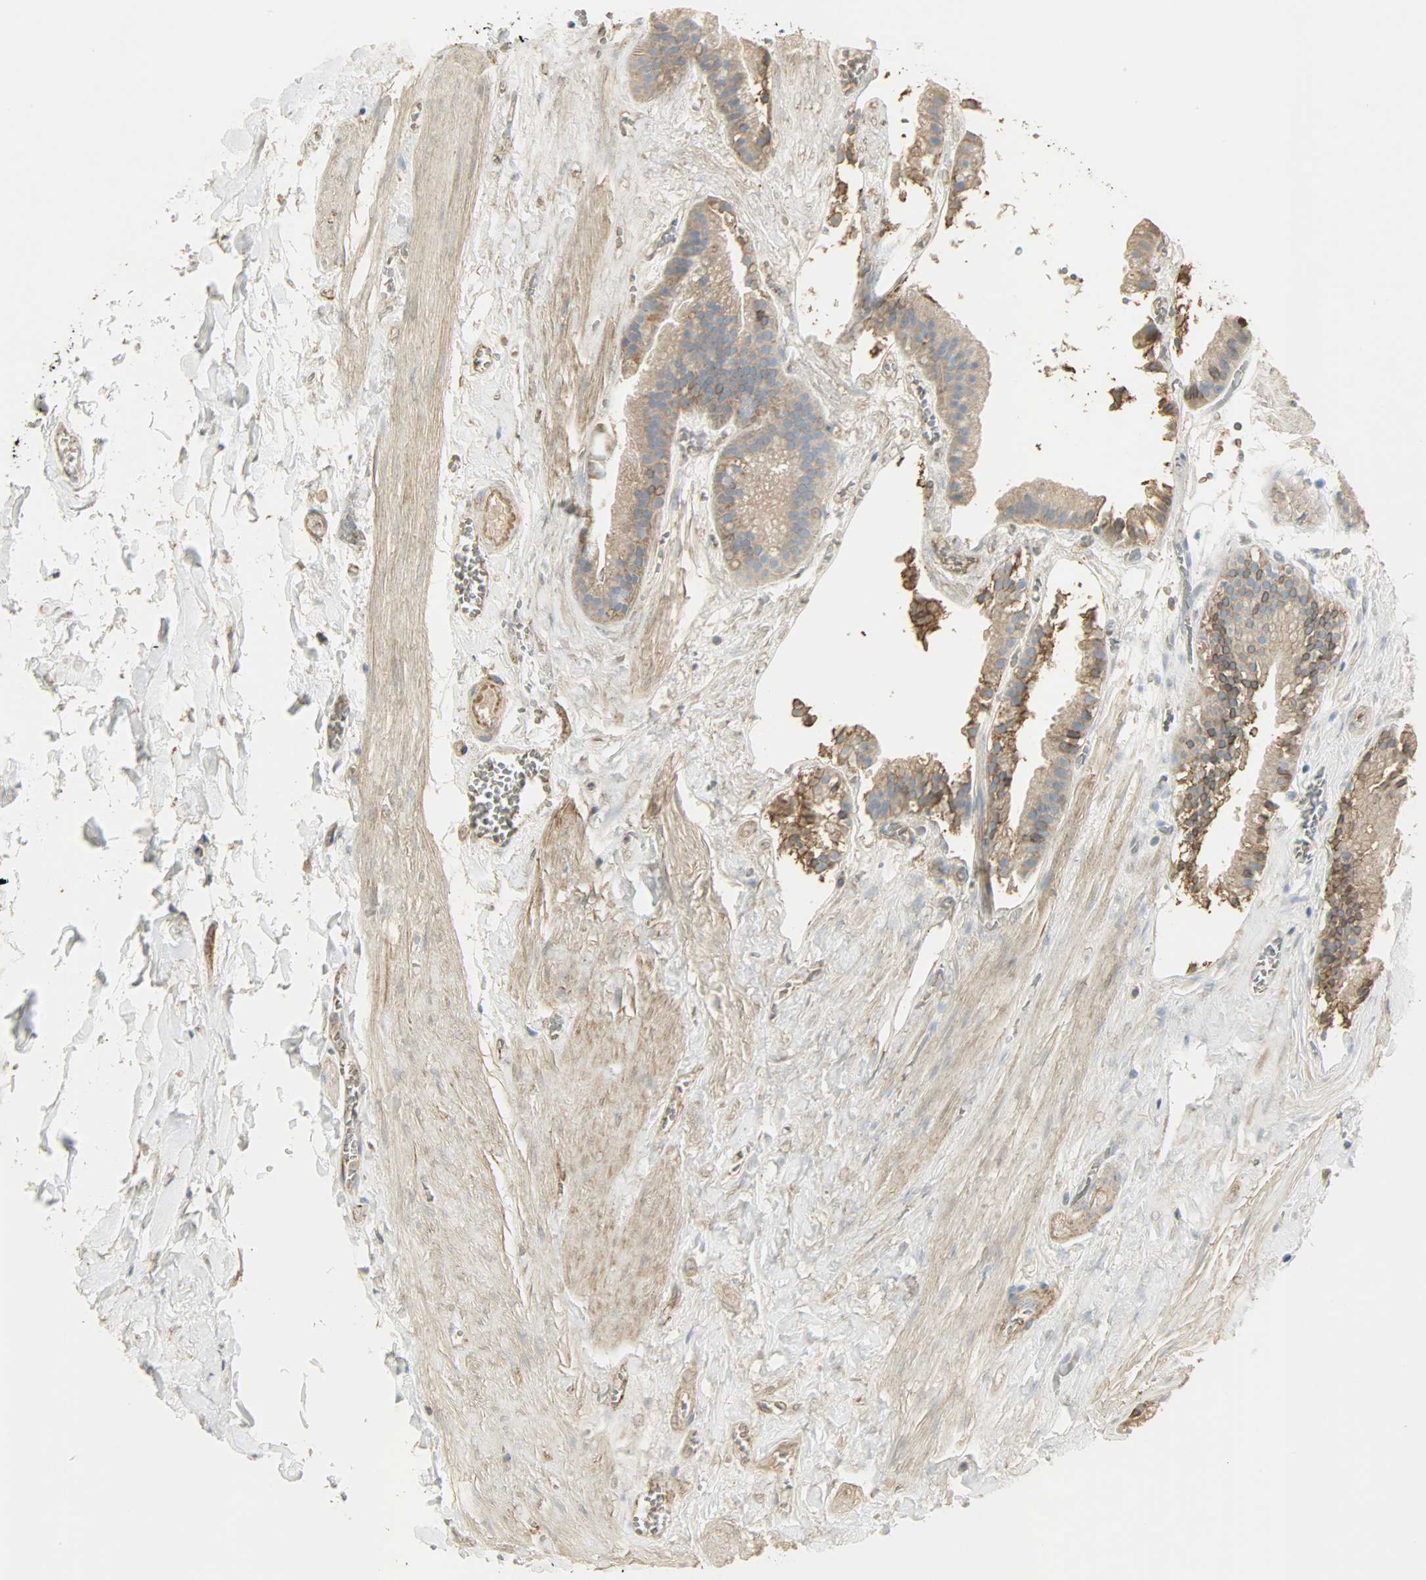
{"staining": {"intensity": "moderate", "quantity": "25%-75%", "location": "cytoplasmic/membranous"}, "tissue": "gallbladder", "cell_type": "Glandular cells", "image_type": "normal", "snomed": [{"axis": "morphology", "description": "Normal tissue, NOS"}, {"axis": "topography", "description": "Gallbladder"}], "caption": "An immunohistochemistry photomicrograph of benign tissue is shown. Protein staining in brown highlights moderate cytoplasmic/membranous positivity in gallbladder within glandular cells. (DAB (3,3'-diaminobenzidine) IHC, brown staining for protein, blue staining for nuclei).", "gene": "ENPEP", "patient": {"sex": "female", "age": 63}}